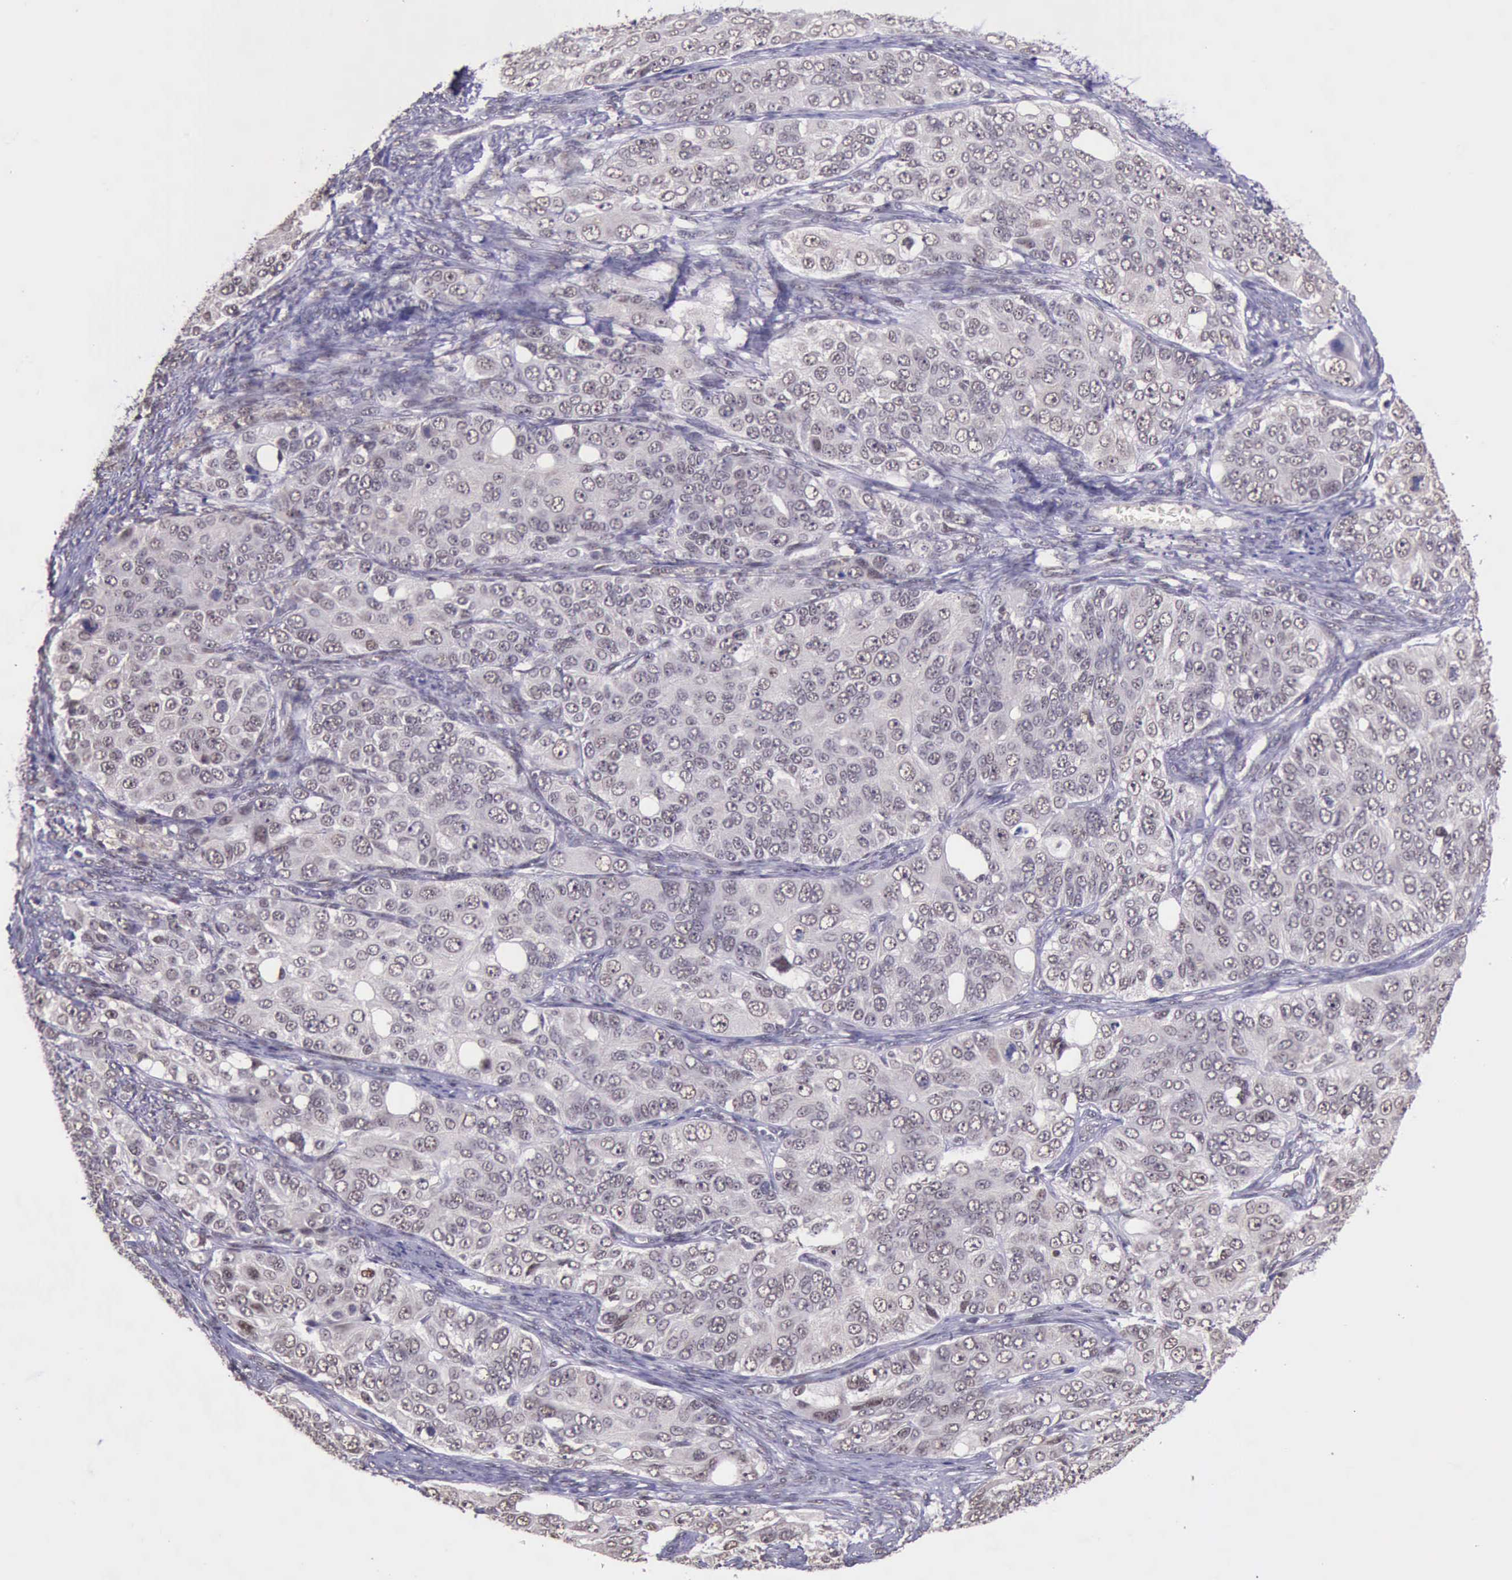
{"staining": {"intensity": "weak", "quantity": ">75%", "location": "nuclear"}, "tissue": "ovarian cancer", "cell_type": "Tumor cells", "image_type": "cancer", "snomed": [{"axis": "morphology", "description": "Carcinoma, endometroid"}, {"axis": "topography", "description": "Ovary"}], "caption": "The photomicrograph reveals a brown stain indicating the presence of a protein in the nuclear of tumor cells in ovarian cancer.", "gene": "PRPF39", "patient": {"sex": "female", "age": 51}}